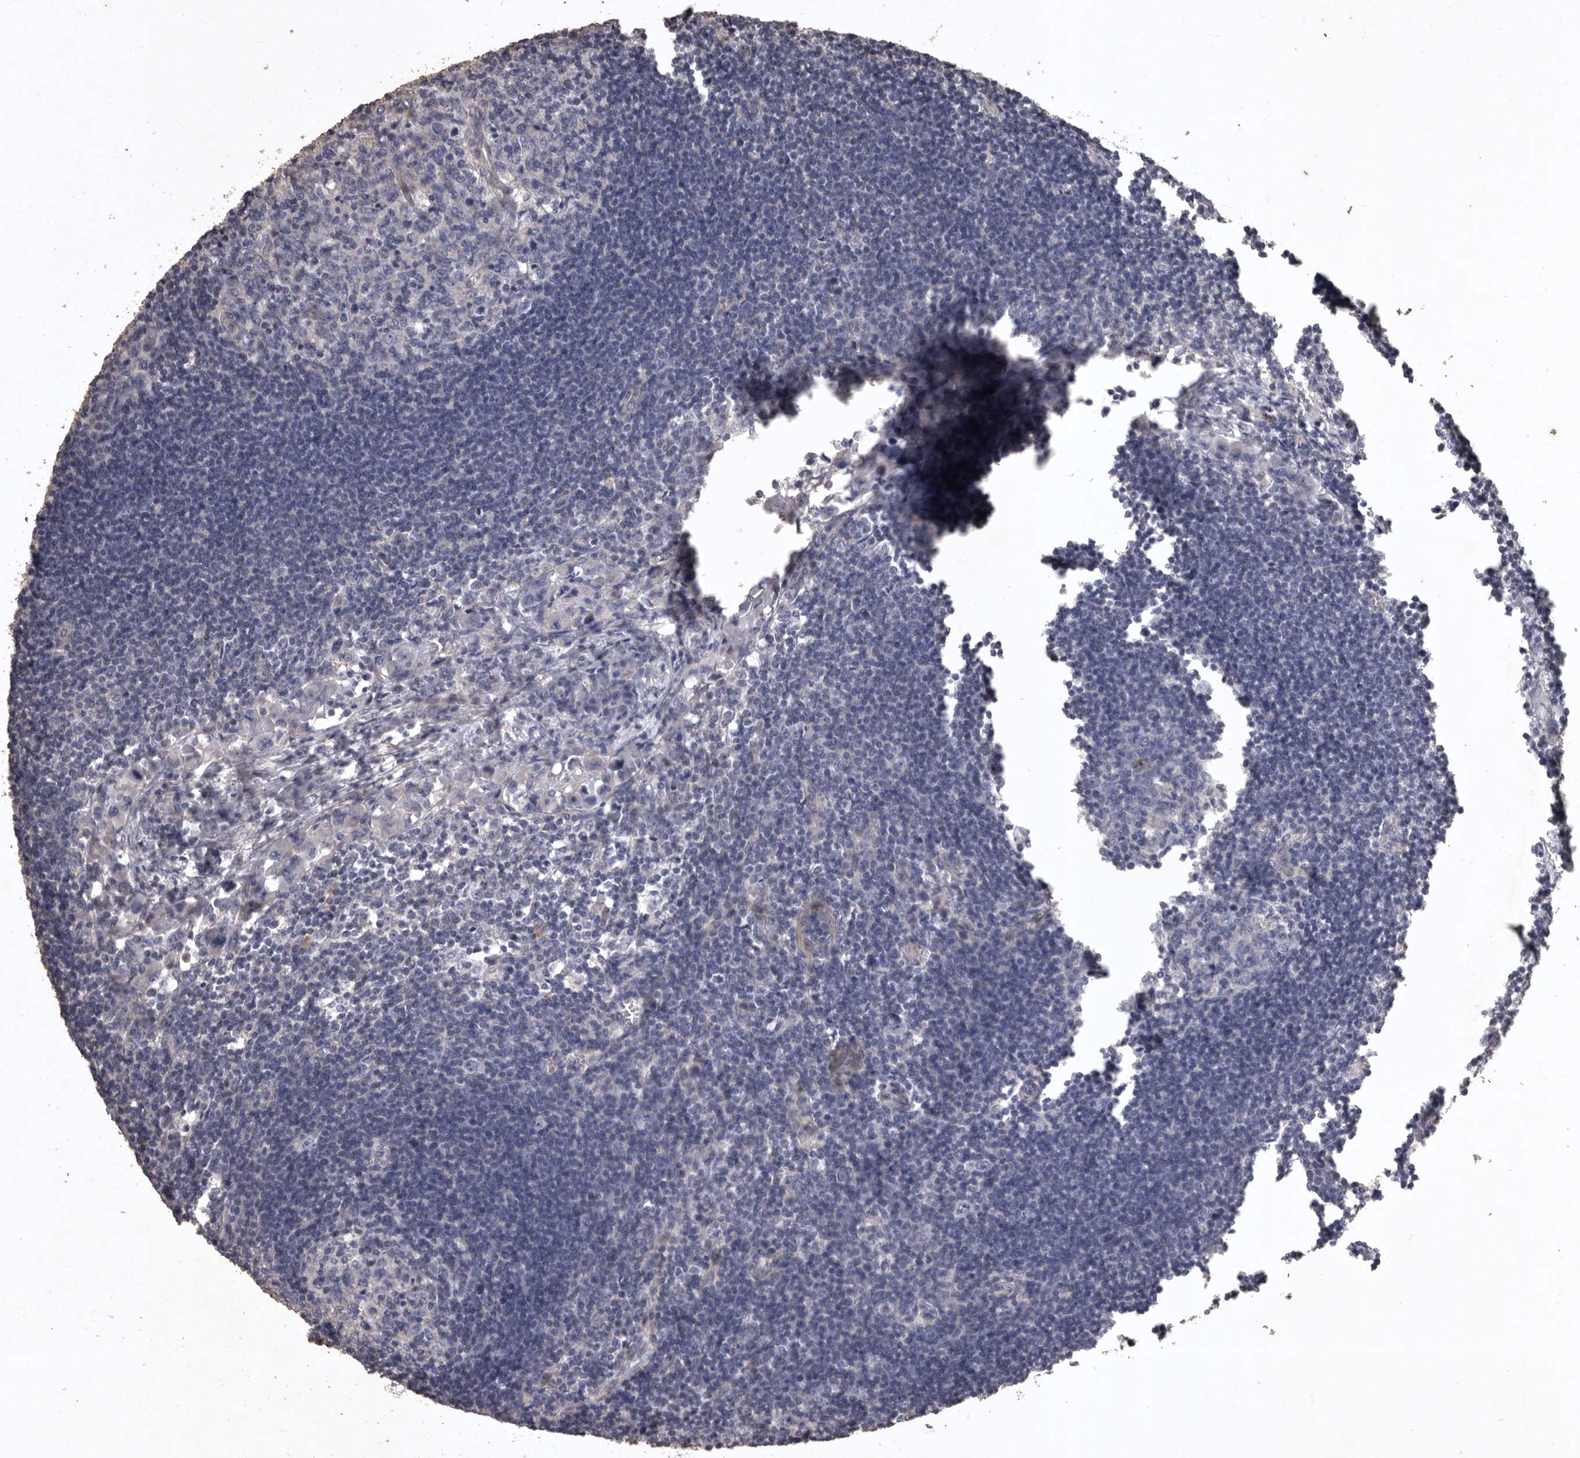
{"staining": {"intensity": "negative", "quantity": "none", "location": "none"}, "tissue": "lymph node", "cell_type": "Germinal center cells", "image_type": "normal", "snomed": [{"axis": "morphology", "description": "Normal tissue, NOS"}, {"axis": "morphology", "description": "Malignant melanoma, Metastatic site"}, {"axis": "topography", "description": "Lymph node"}], "caption": "Image shows no protein expression in germinal center cells of unremarkable lymph node. Brightfield microscopy of immunohistochemistry stained with DAB (3,3'-diaminobenzidine) (brown) and hematoxylin (blue), captured at high magnification.", "gene": "NKAIN4", "patient": {"sex": "male", "age": 41}}